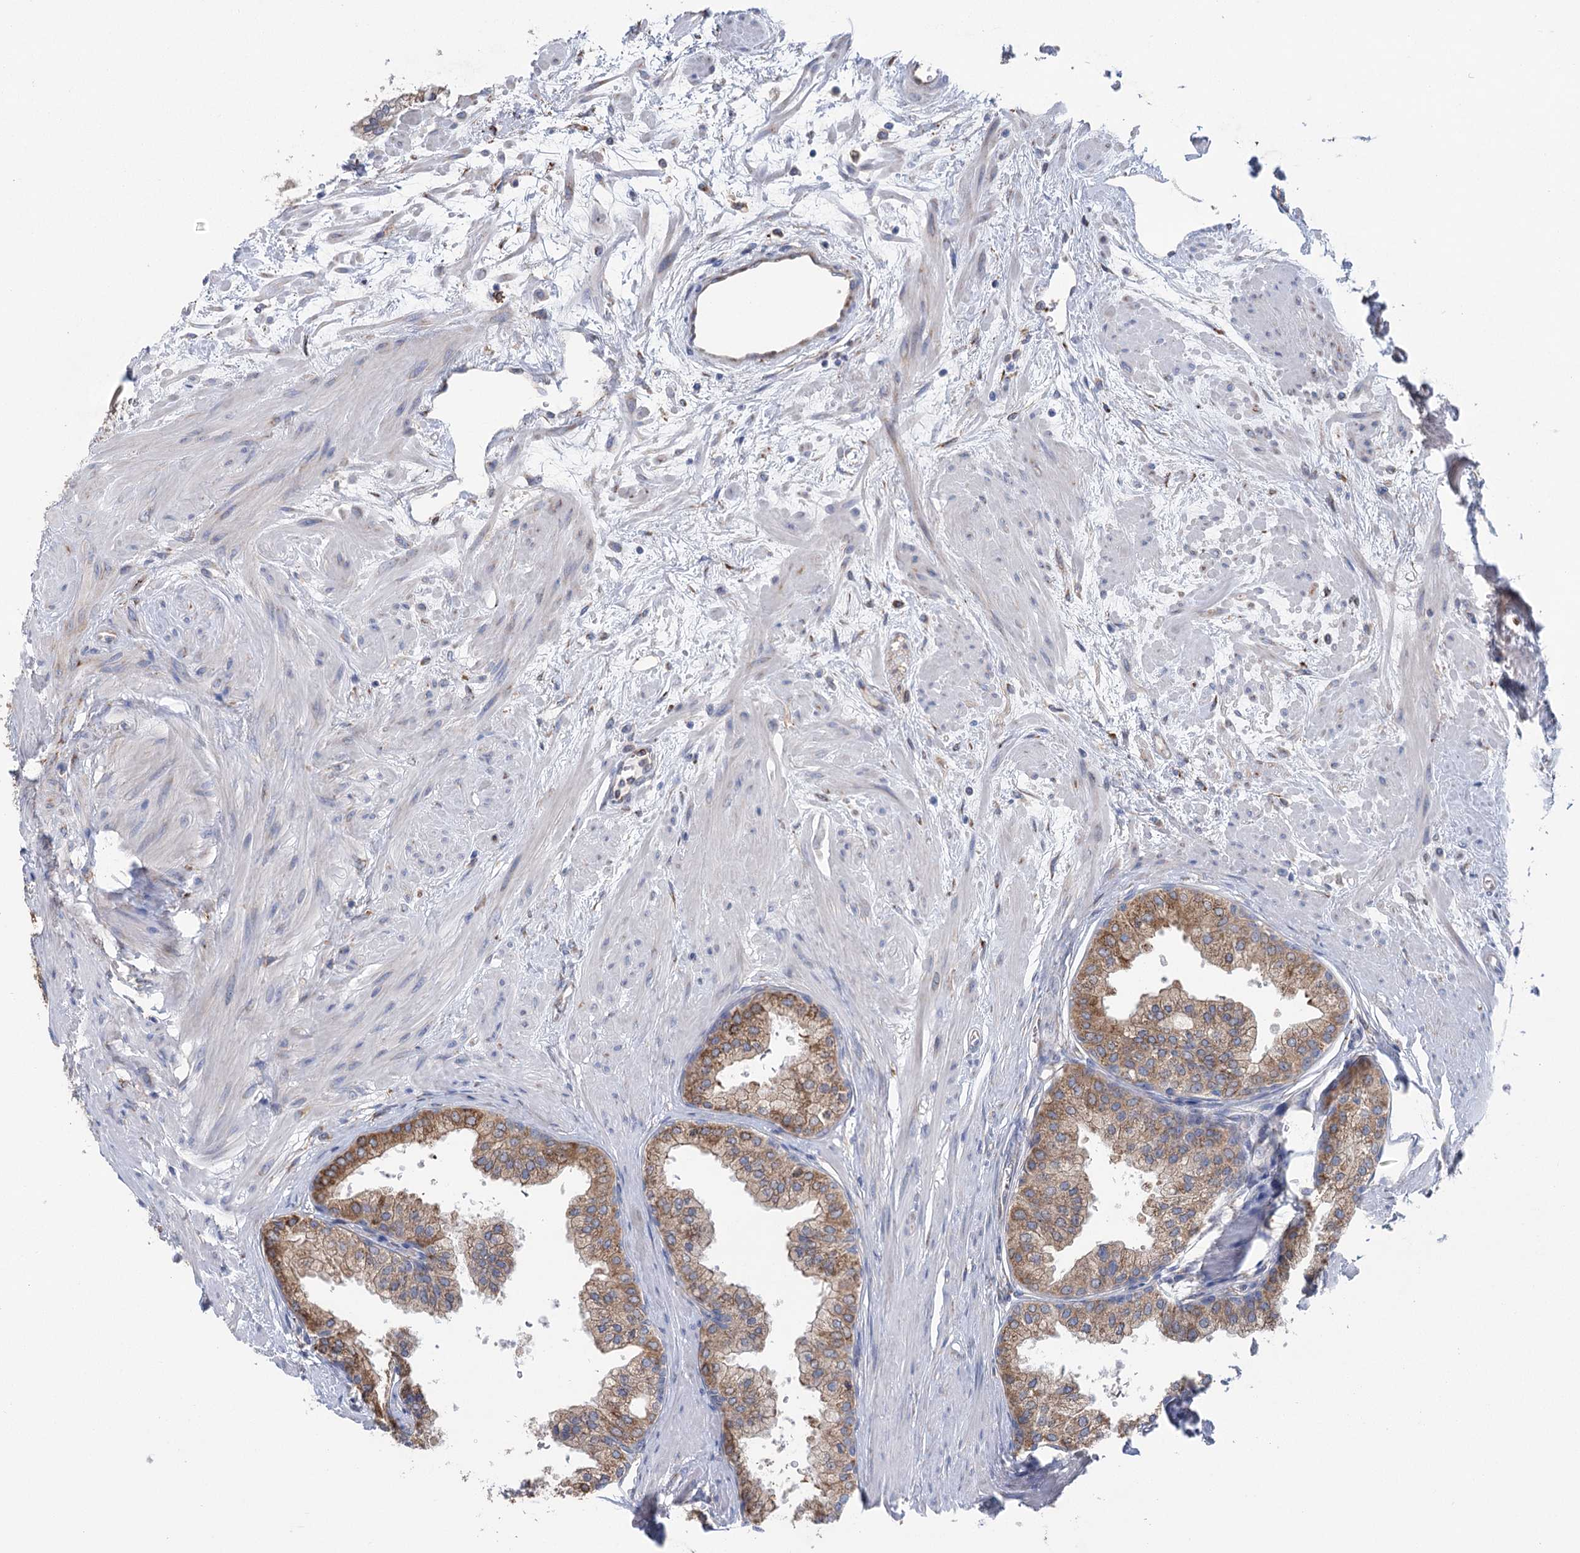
{"staining": {"intensity": "moderate", "quantity": "25%-75%", "location": "cytoplasmic/membranous"}, "tissue": "prostate", "cell_type": "Glandular cells", "image_type": "normal", "snomed": [{"axis": "morphology", "description": "Normal tissue, NOS"}, {"axis": "topography", "description": "Prostate"}], "caption": "Glandular cells show medium levels of moderate cytoplasmic/membranous positivity in approximately 25%-75% of cells in normal prostate.", "gene": "METTL24", "patient": {"sex": "male", "age": 60}}